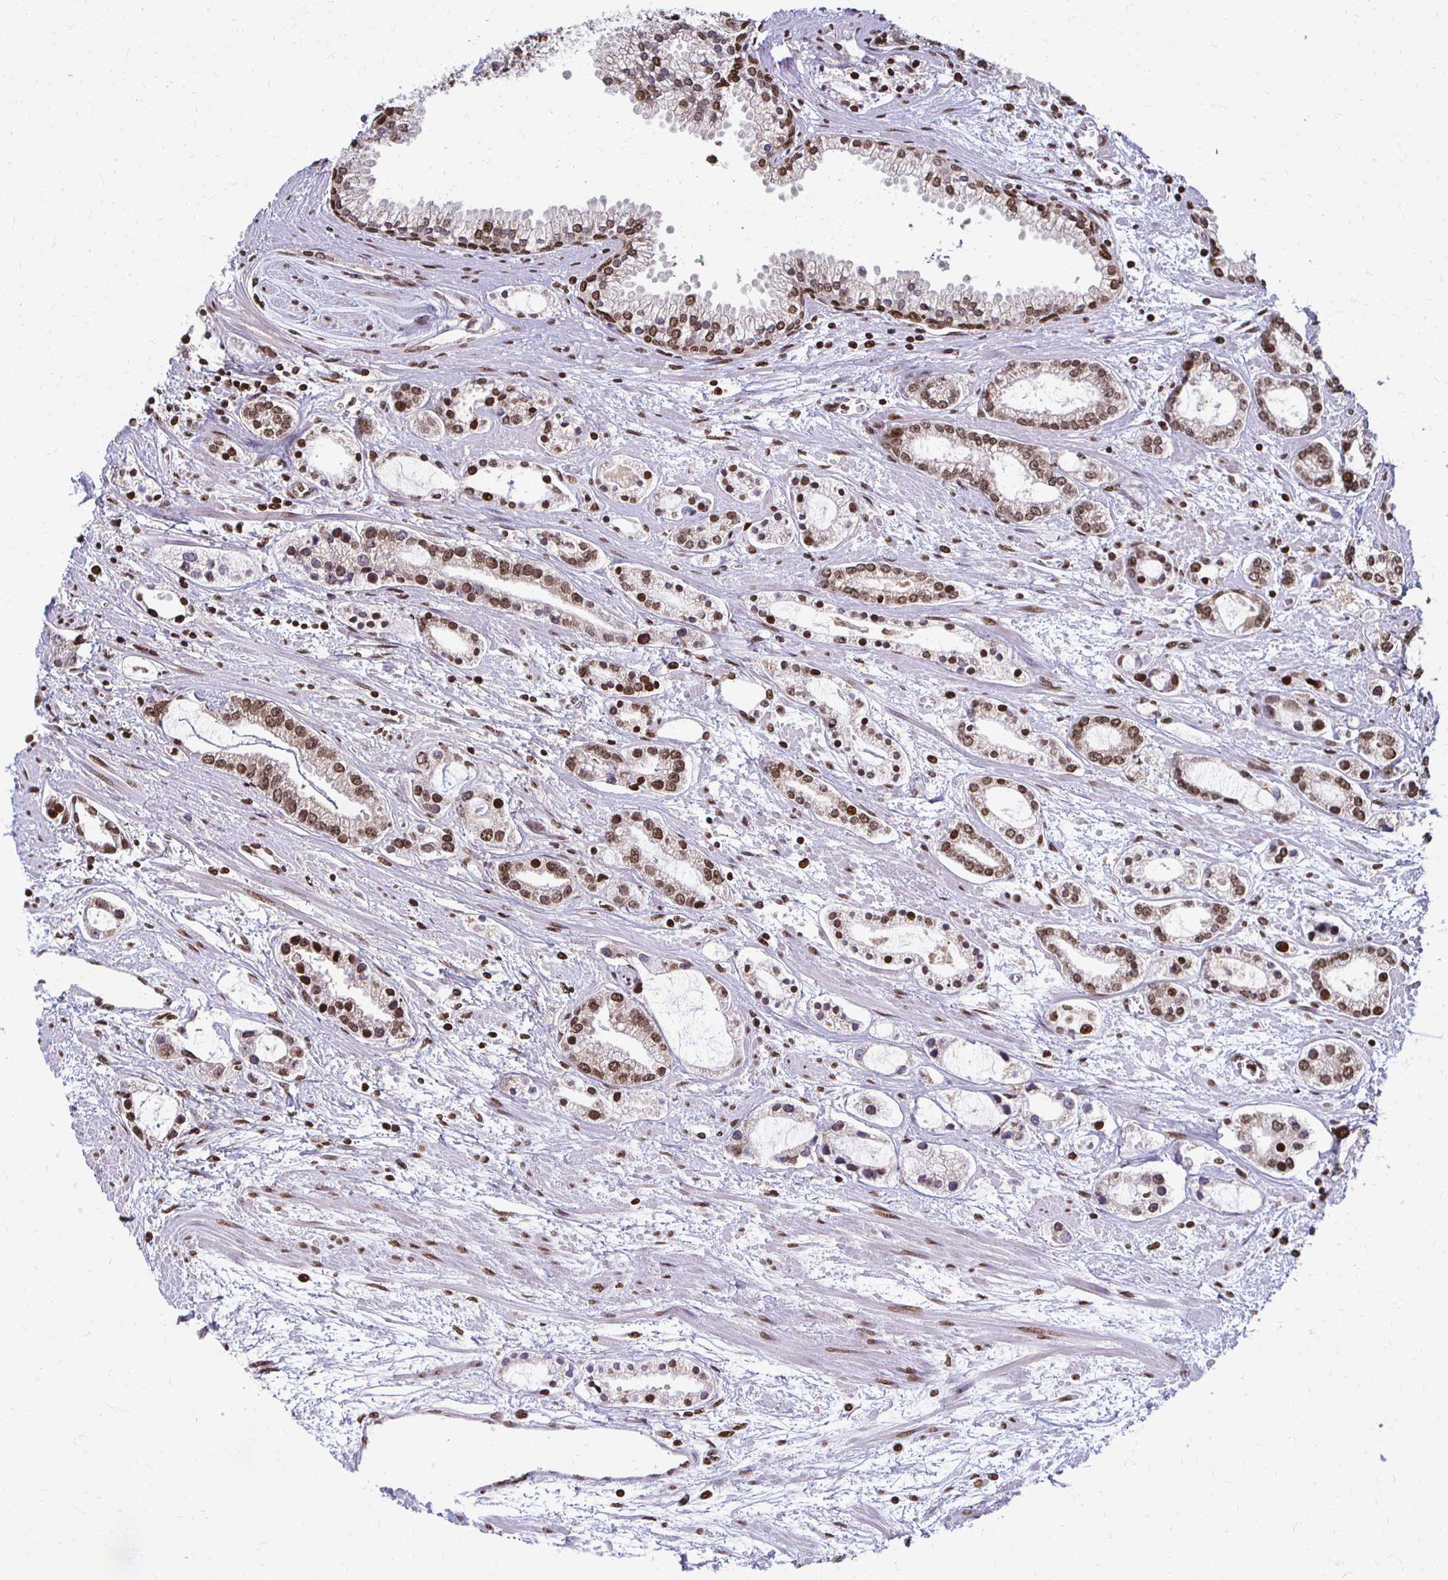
{"staining": {"intensity": "moderate", "quantity": ">75%", "location": "nuclear"}, "tissue": "prostate cancer", "cell_type": "Tumor cells", "image_type": "cancer", "snomed": [{"axis": "morphology", "description": "Adenocarcinoma, Medium grade"}, {"axis": "topography", "description": "Prostate"}], "caption": "A micrograph showing moderate nuclear positivity in approximately >75% of tumor cells in prostate medium-grade adenocarcinoma, as visualized by brown immunohistochemical staining.", "gene": "HOXA9", "patient": {"sex": "male", "age": 57}}